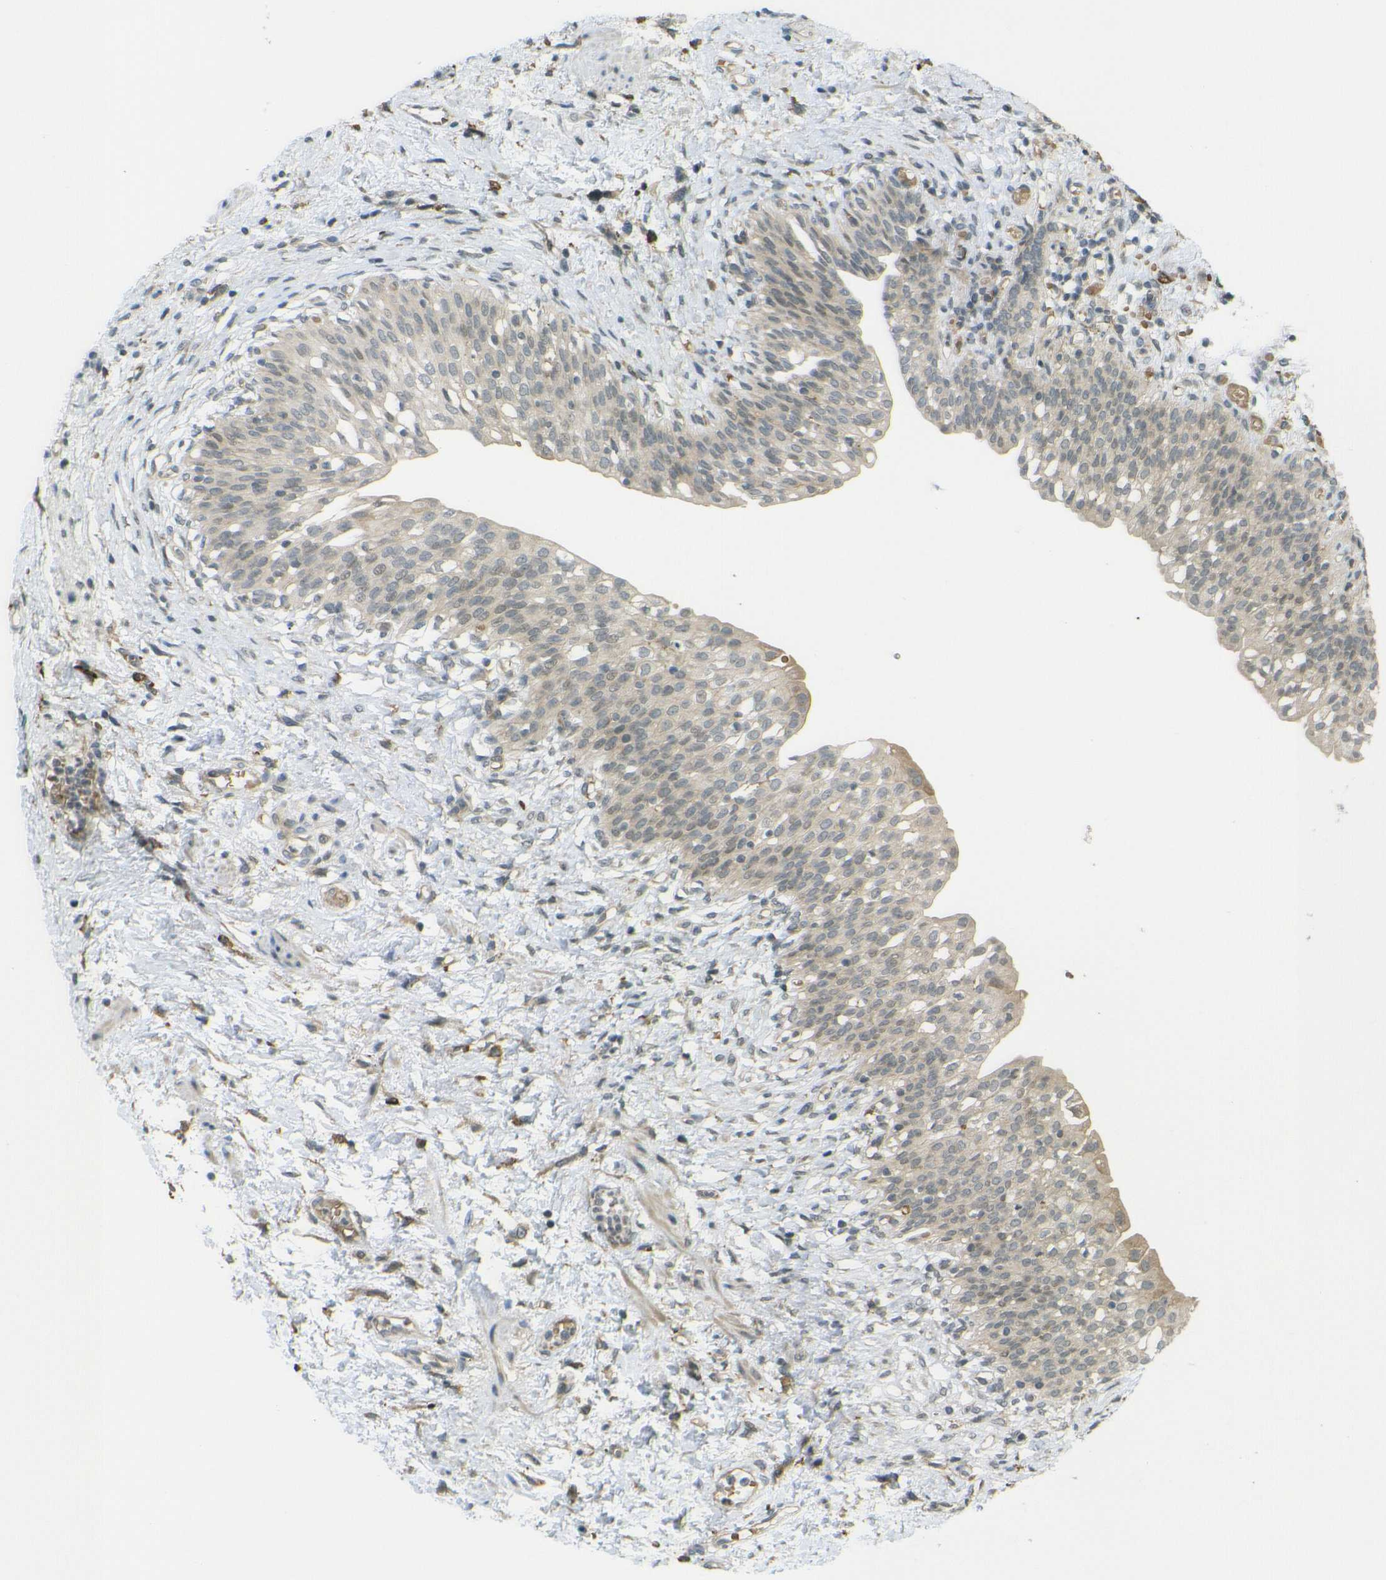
{"staining": {"intensity": "weak", "quantity": "25%-75%", "location": "cytoplasmic/membranous"}, "tissue": "urinary bladder", "cell_type": "Urothelial cells", "image_type": "normal", "snomed": [{"axis": "morphology", "description": "Normal tissue, NOS"}, {"axis": "topography", "description": "Urinary bladder"}], "caption": "A photomicrograph of urinary bladder stained for a protein reveals weak cytoplasmic/membranous brown staining in urothelial cells. The staining was performed using DAB (3,3'-diaminobenzidine), with brown indicating positive protein expression. Nuclei are stained blue with hematoxylin.", "gene": "DAB2", "patient": {"sex": "male", "age": 55}}